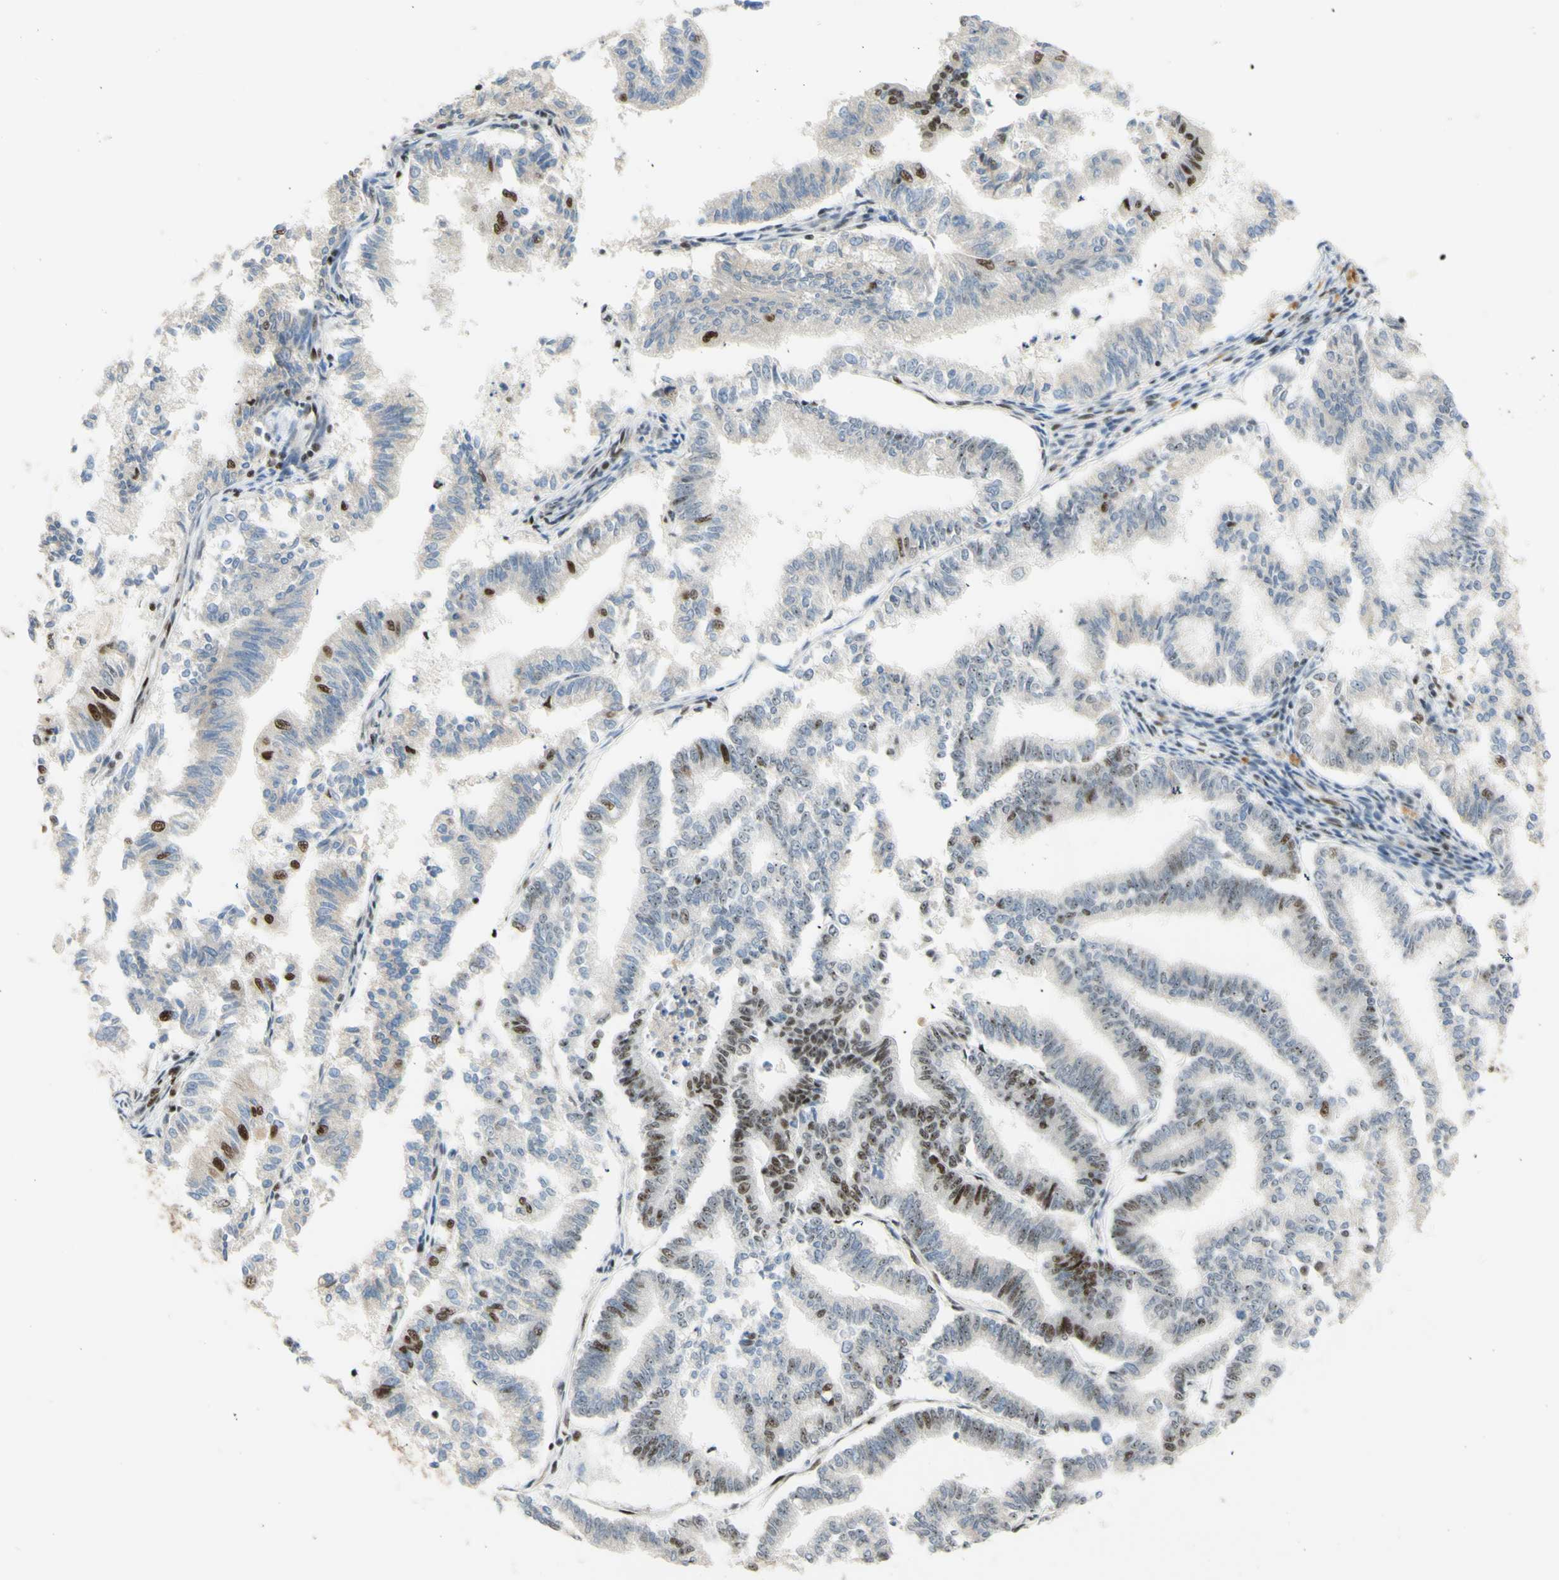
{"staining": {"intensity": "strong", "quantity": "<25%", "location": "nuclear"}, "tissue": "endometrial cancer", "cell_type": "Tumor cells", "image_type": "cancer", "snomed": [{"axis": "morphology", "description": "Necrosis, NOS"}, {"axis": "morphology", "description": "Adenocarcinoma, NOS"}, {"axis": "topography", "description": "Endometrium"}], "caption": "DAB (3,3'-diaminobenzidine) immunohistochemical staining of endometrial cancer (adenocarcinoma) displays strong nuclear protein positivity in approximately <25% of tumor cells.", "gene": "DHX9", "patient": {"sex": "female", "age": 79}}